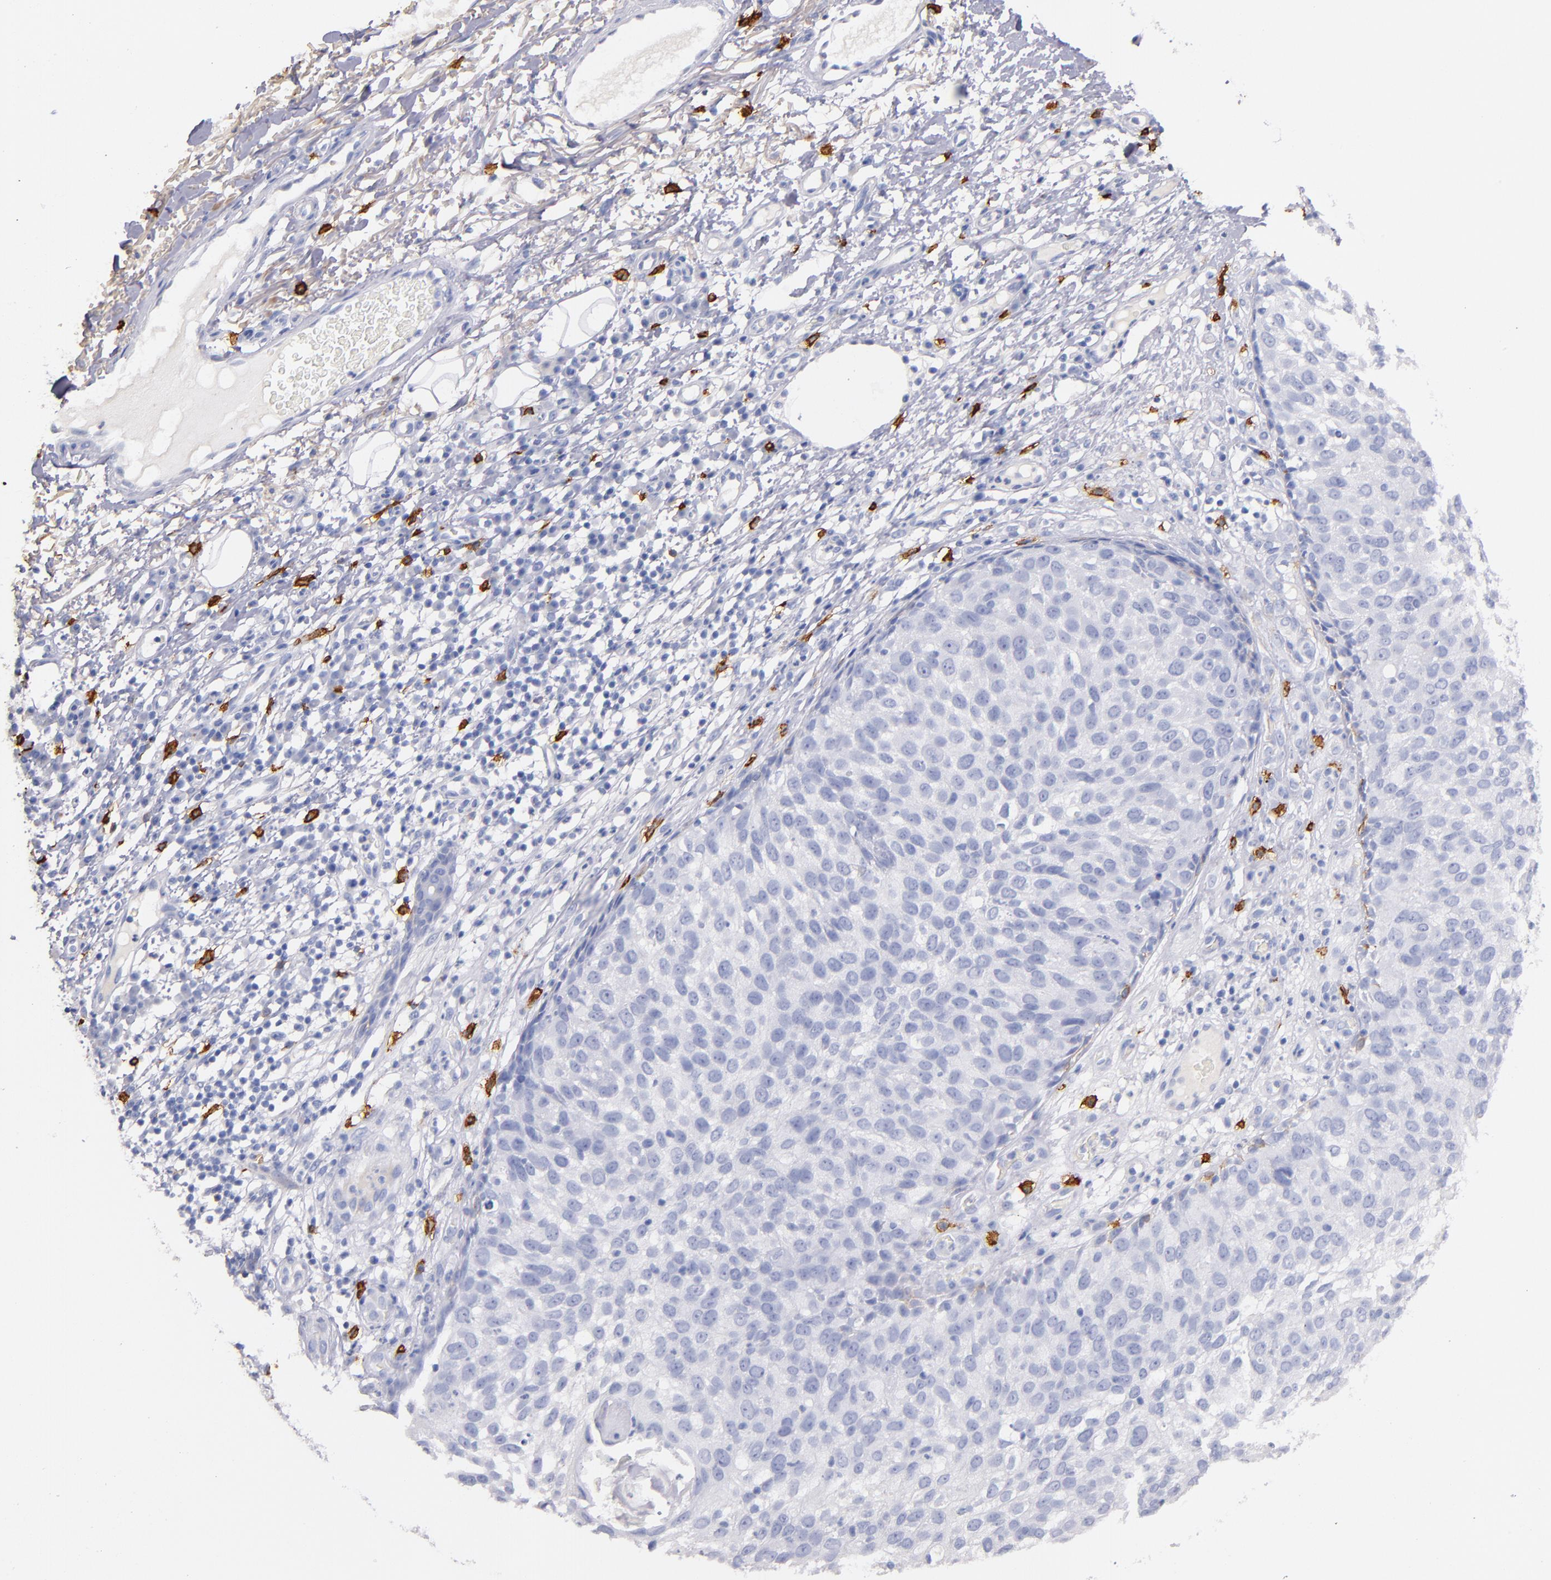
{"staining": {"intensity": "negative", "quantity": "none", "location": "none"}, "tissue": "skin cancer", "cell_type": "Tumor cells", "image_type": "cancer", "snomed": [{"axis": "morphology", "description": "Squamous cell carcinoma, NOS"}, {"axis": "topography", "description": "Skin"}], "caption": "Protein analysis of skin squamous cell carcinoma exhibits no significant positivity in tumor cells.", "gene": "KIT", "patient": {"sex": "male", "age": 87}}